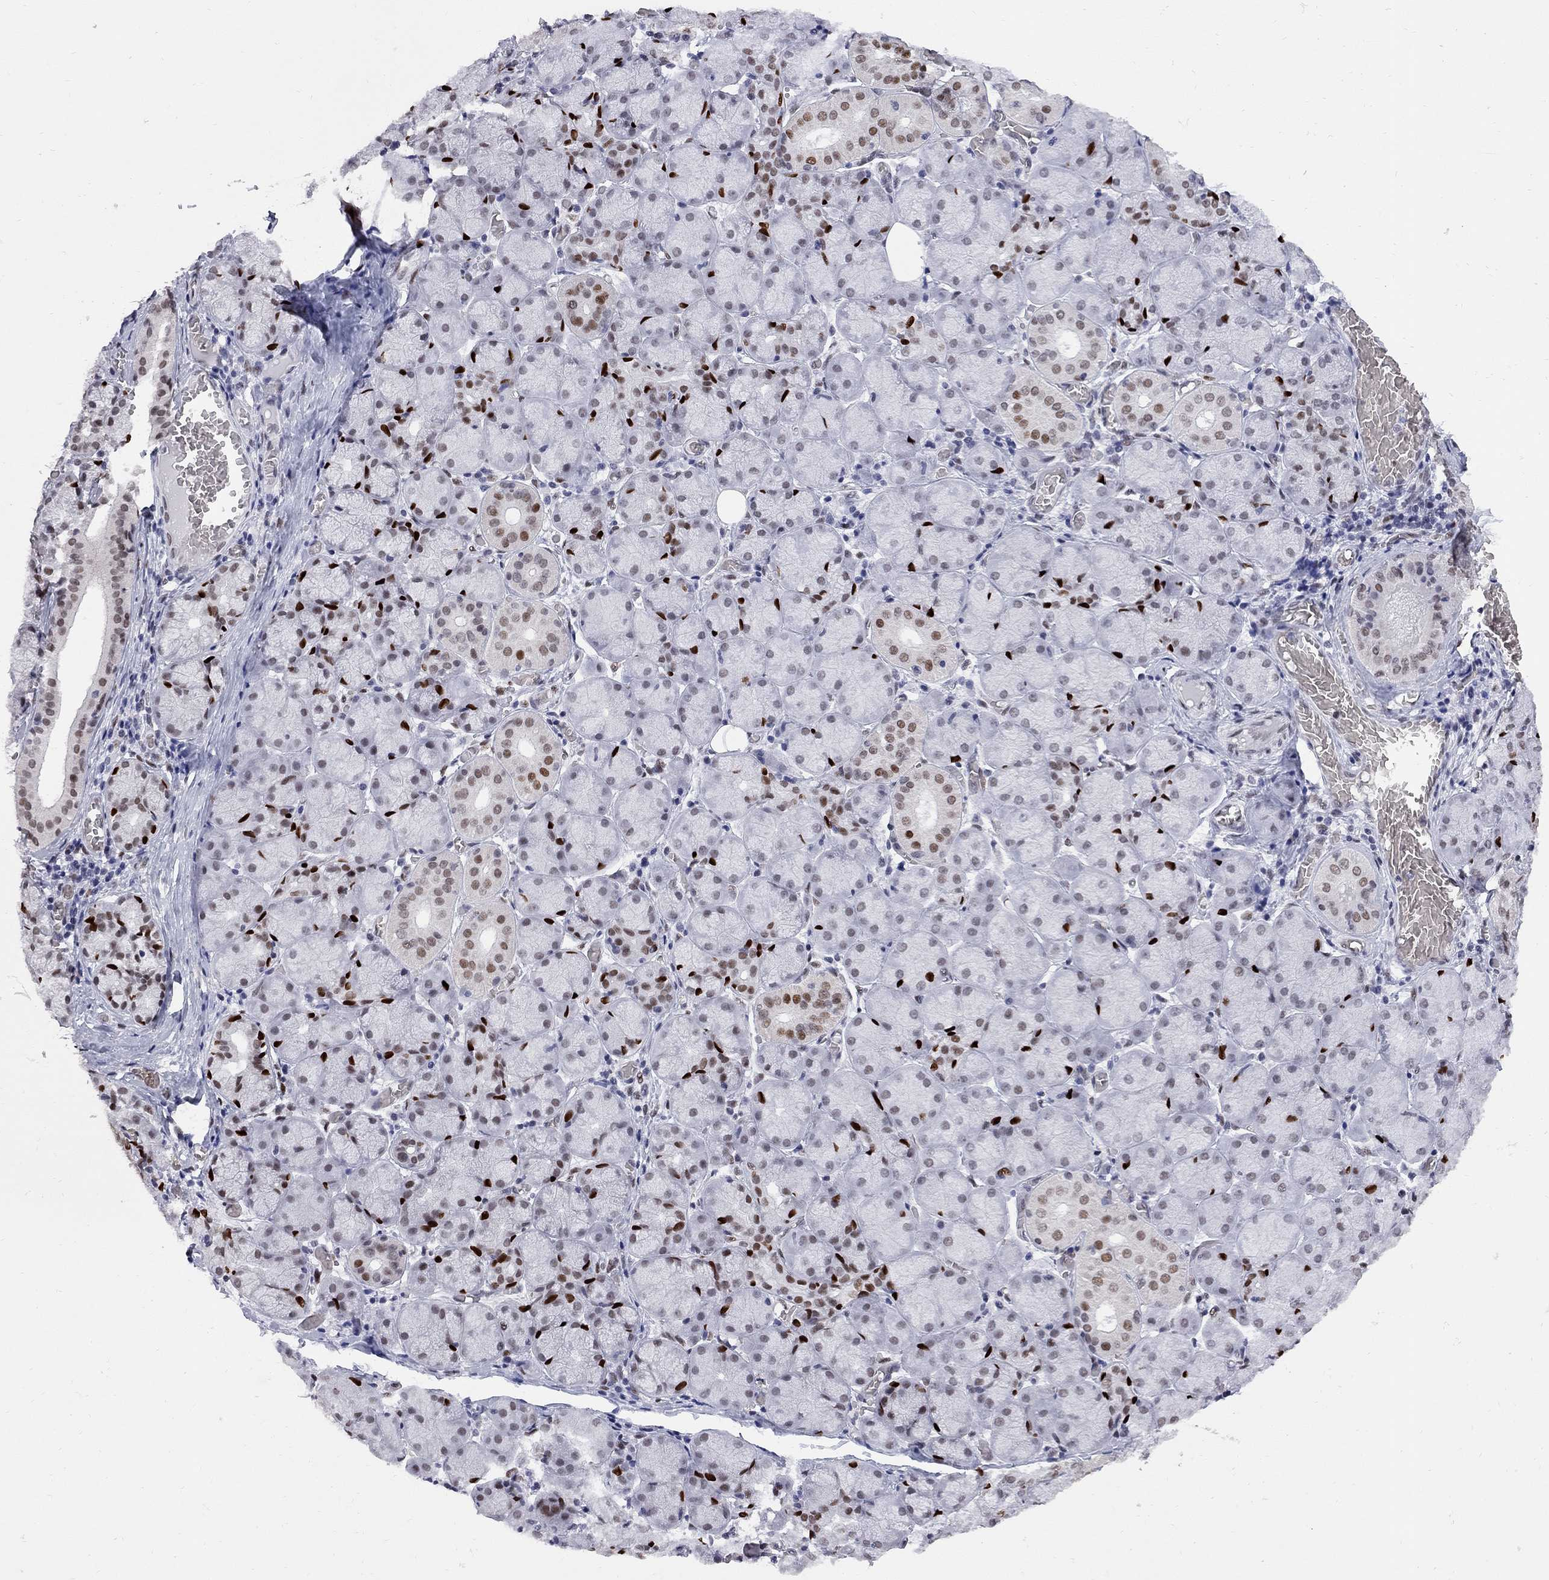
{"staining": {"intensity": "strong", "quantity": "<25%", "location": "nuclear"}, "tissue": "salivary gland", "cell_type": "Glandular cells", "image_type": "normal", "snomed": [{"axis": "morphology", "description": "Normal tissue, NOS"}, {"axis": "topography", "description": "Salivary gland"}, {"axis": "topography", "description": "Peripheral nerve tissue"}], "caption": "The photomicrograph shows immunohistochemical staining of unremarkable salivary gland. There is strong nuclear positivity is seen in about <25% of glandular cells.", "gene": "ZBTB47", "patient": {"sex": "female", "age": 24}}